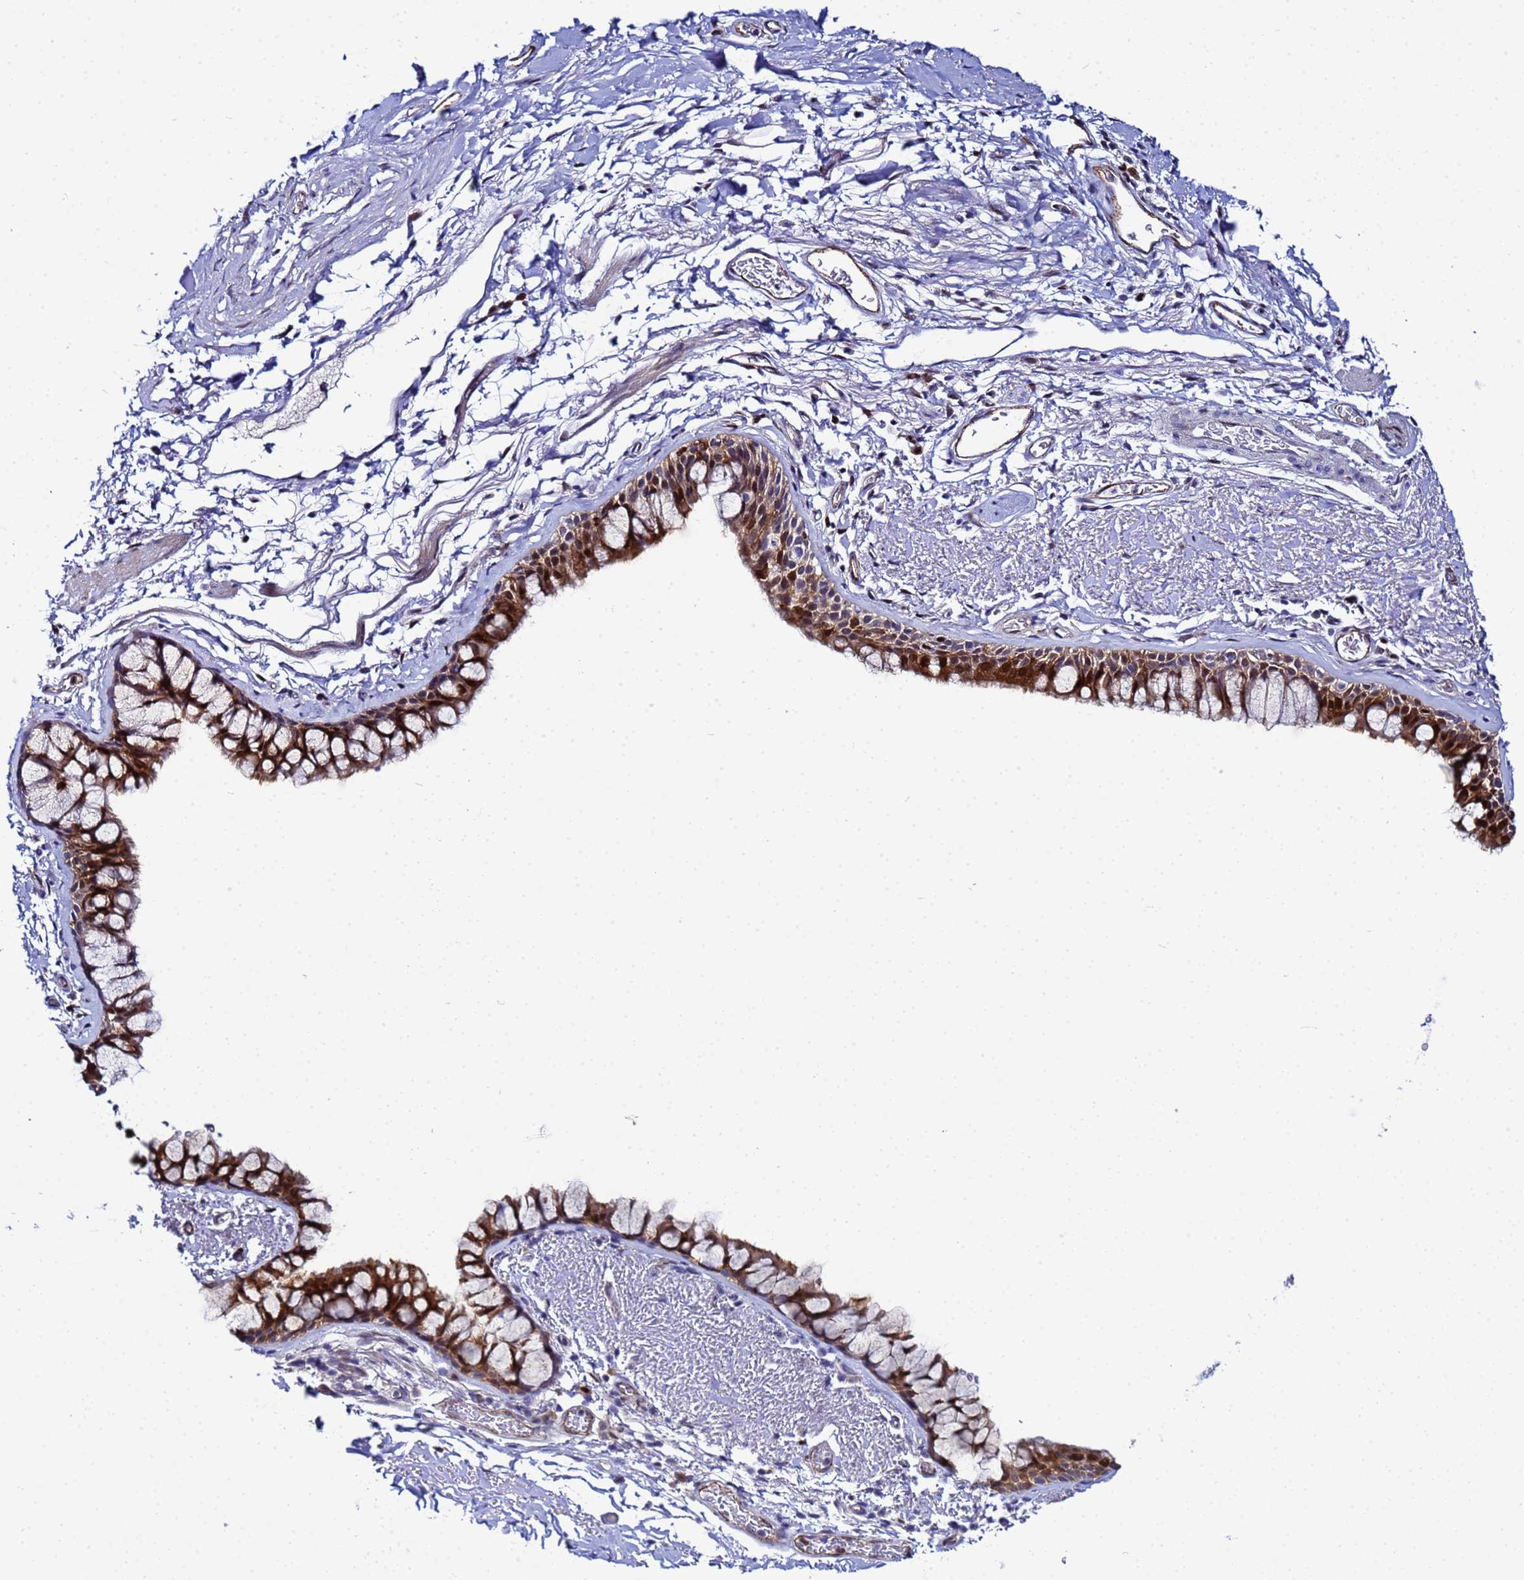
{"staining": {"intensity": "strong", "quantity": ">75%", "location": "cytoplasmic/membranous,nuclear"}, "tissue": "bronchus", "cell_type": "Respiratory epithelial cells", "image_type": "normal", "snomed": [{"axis": "morphology", "description": "Normal tissue, NOS"}, {"axis": "topography", "description": "Bronchus"}], "caption": "A high amount of strong cytoplasmic/membranous,nuclear positivity is seen in approximately >75% of respiratory epithelial cells in unremarkable bronchus.", "gene": "SLC25A37", "patient": {"sex": "male", "age": 65}}